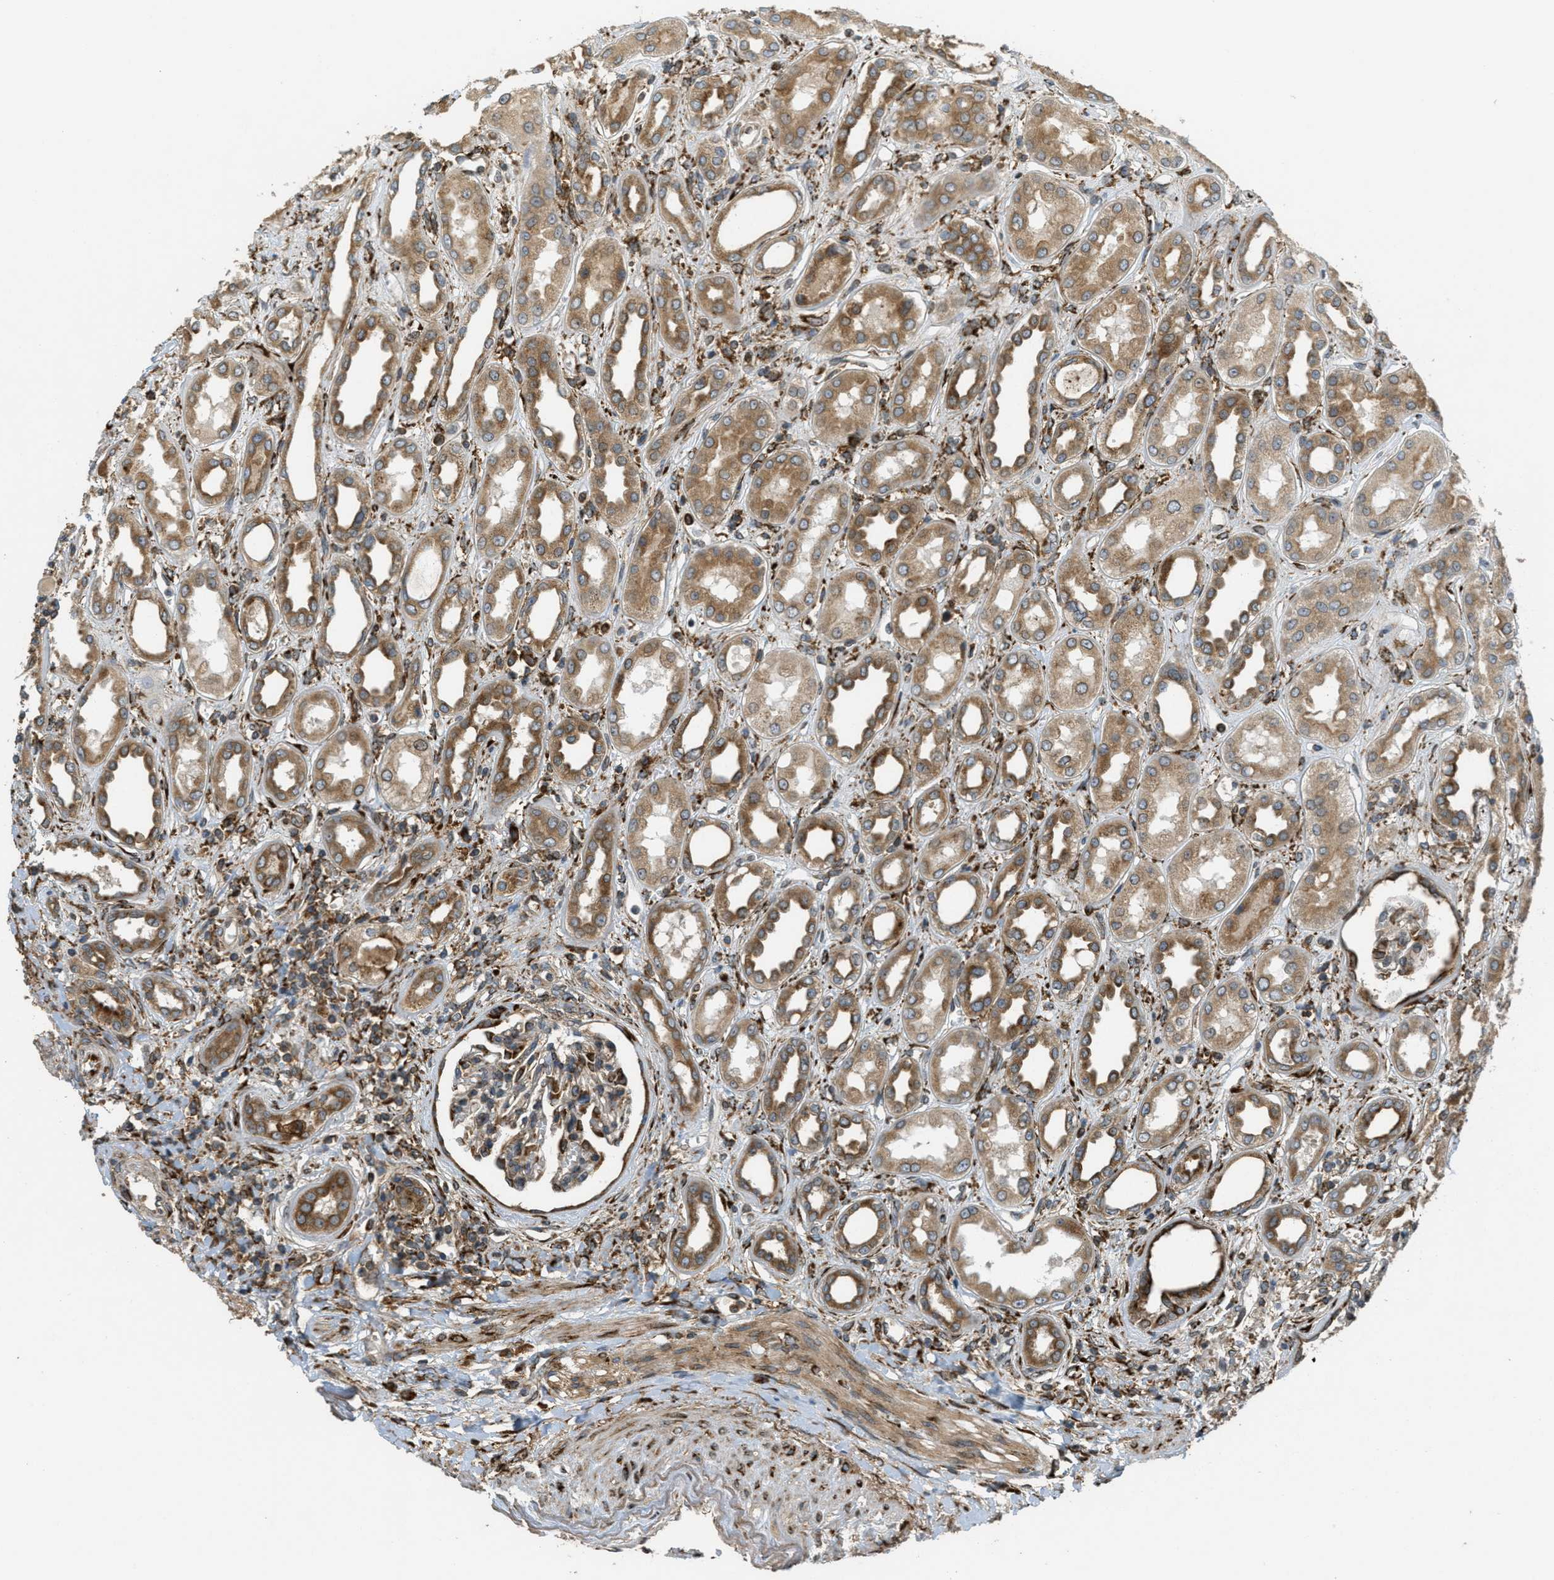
{"staining": {"intensity": "strong", "quantity": "<25%", "location": "cytoplasmic/membranous"}, "tissue": "kidney", "cell_type": "Cells in glomeruli", "image_type": "normal", "snomed": [{"axis": "morphology", "description": "Normal tissue, NOS"}, {"axis": "topography", "description": "Kidney"}], "caption": "Benign kidney was stained to show a protein in brown. There is medium levels of strong cytoplasmic/membranous staining in about <25% of cells in glomeruli. The staining was performed using DAB, with brown indicating positive protein expression. Nuclei are stained blue with hematoxylin.", "gene": "PCDH18", "patient": {"sex": "male", "age": 59}}